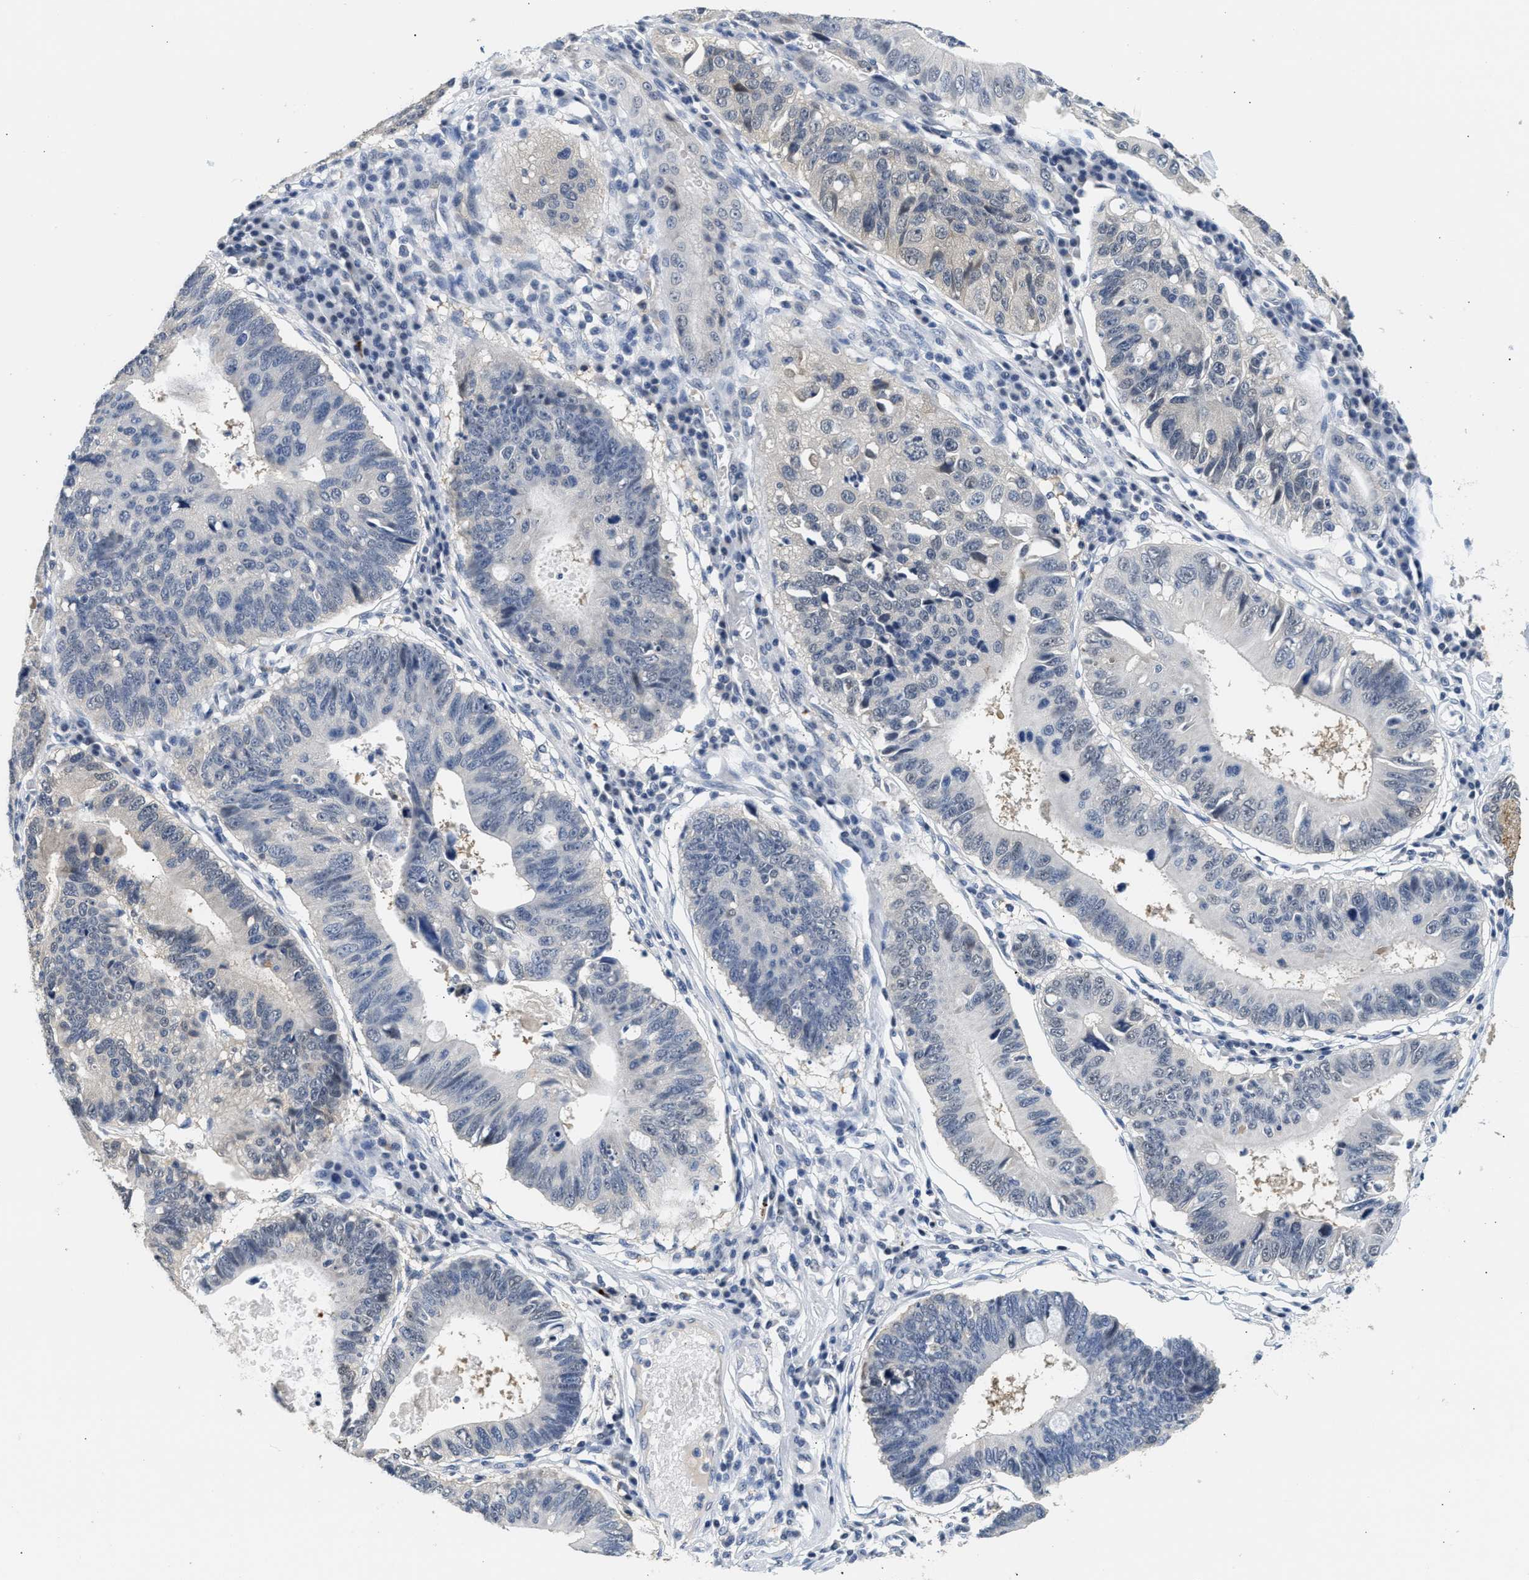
{"staining": {"intensity": "weak", "quantity": "<25%", "location": "nuclear"}, "tissue": "stomach cancer", "cell_type": "Tumor cells", "image_type": "cancer", "snomed": [{"axis": "morphology", "description": "Adenocarcinoma, NOS"}, {"axis": "topography", "description": "Stomach"}], "caption": "The micrograph demonstrates no significant positivity in tumor cells of adenocarcinoma (stomach).", "gene": "PPM1L", "patient": {"sex": "male", "age": 59}}